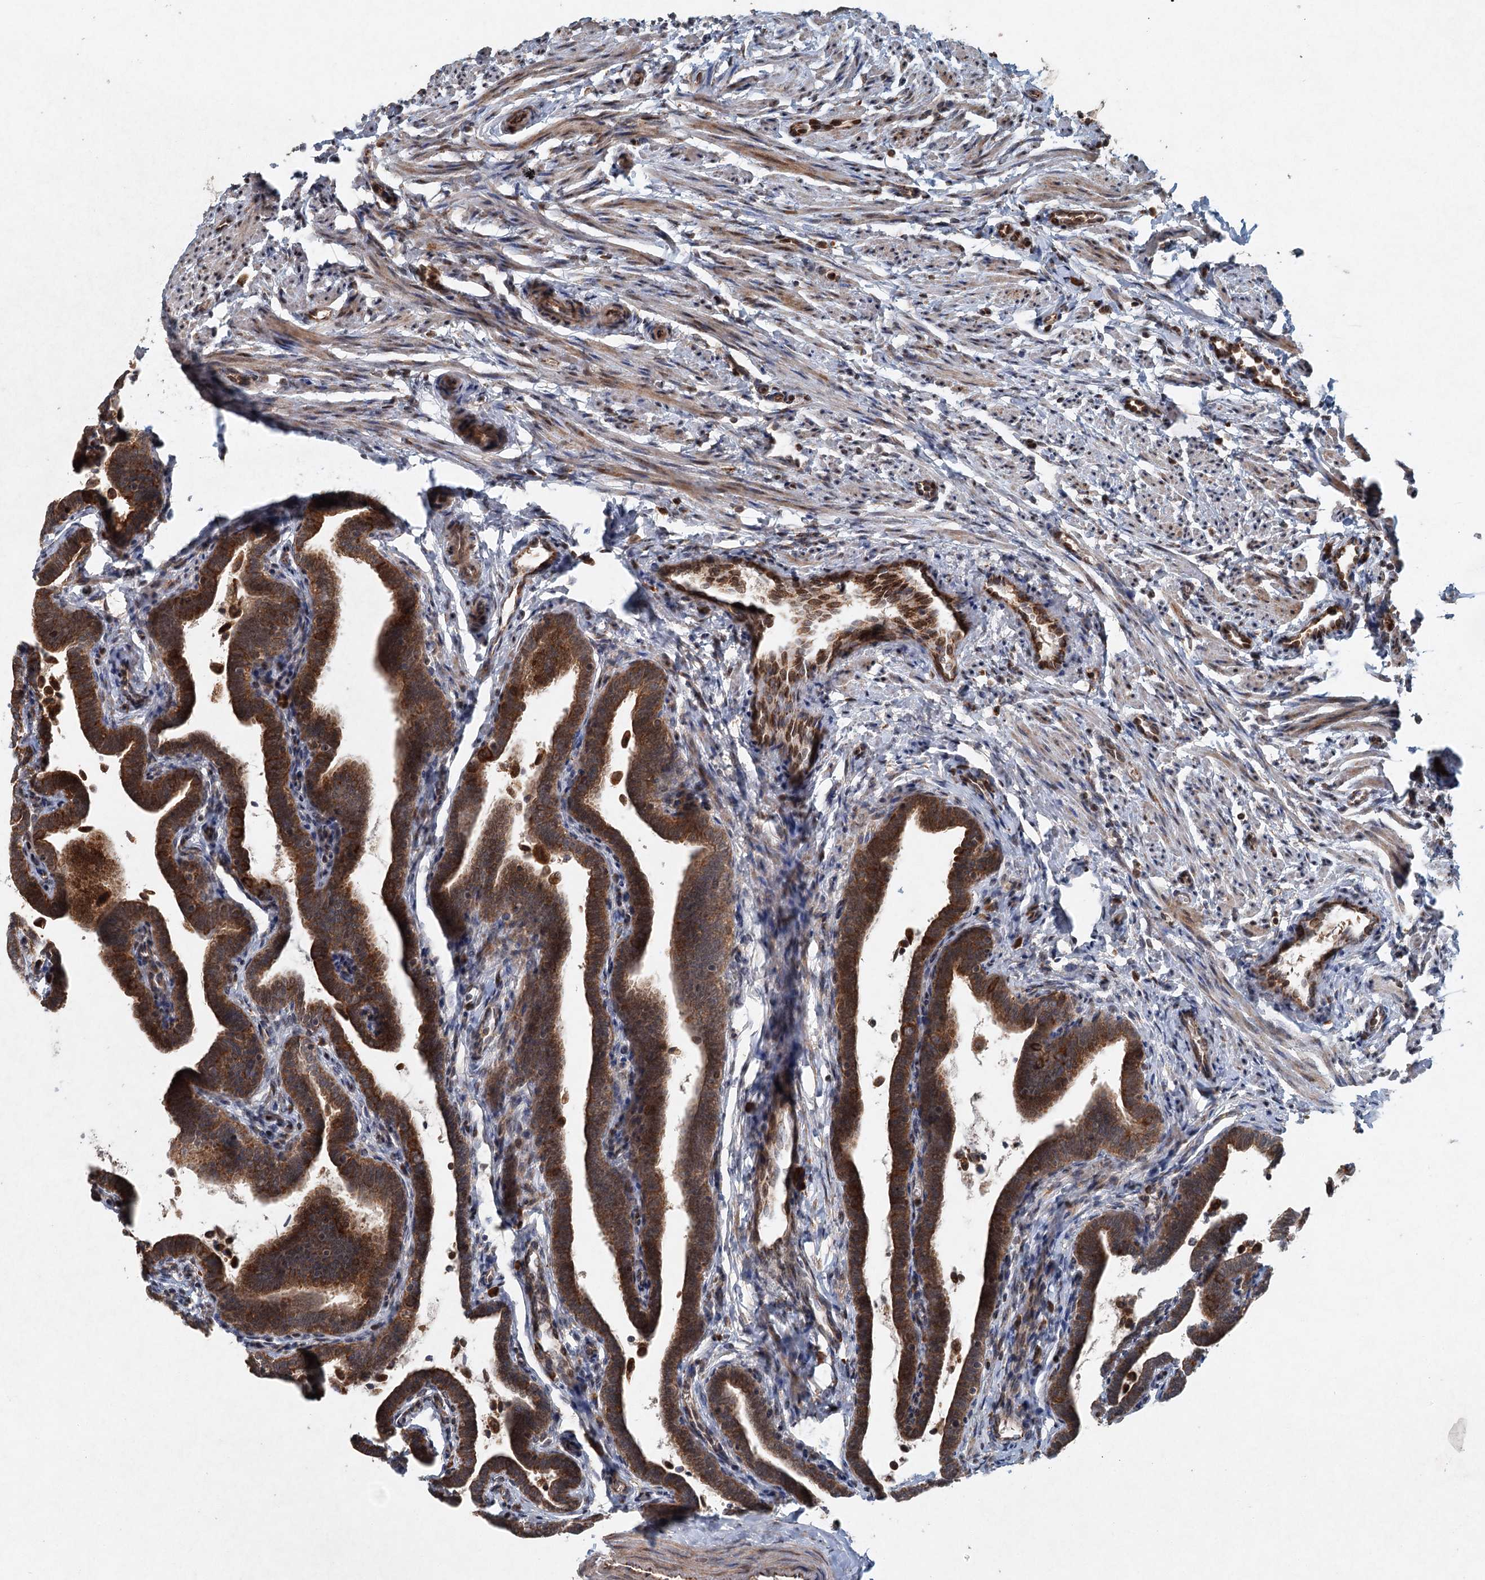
{"staining": {"intensity": "strong", "quantity": ">75%", "location": "cytoplasmic/membranous"}, "tissue": "fallopian tube", "cell_type": "Glandular cells", "image_type": "normal", "snomed": [{"axis": "morphology", "description": "Normal tissue, NOS"}, {"axis": "topography", "description": "Fallopian tube"}], "caption": "The micrograph shows staining of benign fallopian tube, revealing strong cytoplasmic/membranous protein expression (brown color) within glandular cells. The staining was performed using DAB (3,3'-diaminobenzidine) to visualize the protein expression in brown, while the nuclei were stained in blue with hematoxylin (Magnification: 20x).", "gene": "SRPX2", "patient": {"sex": "female", "age": 36}}